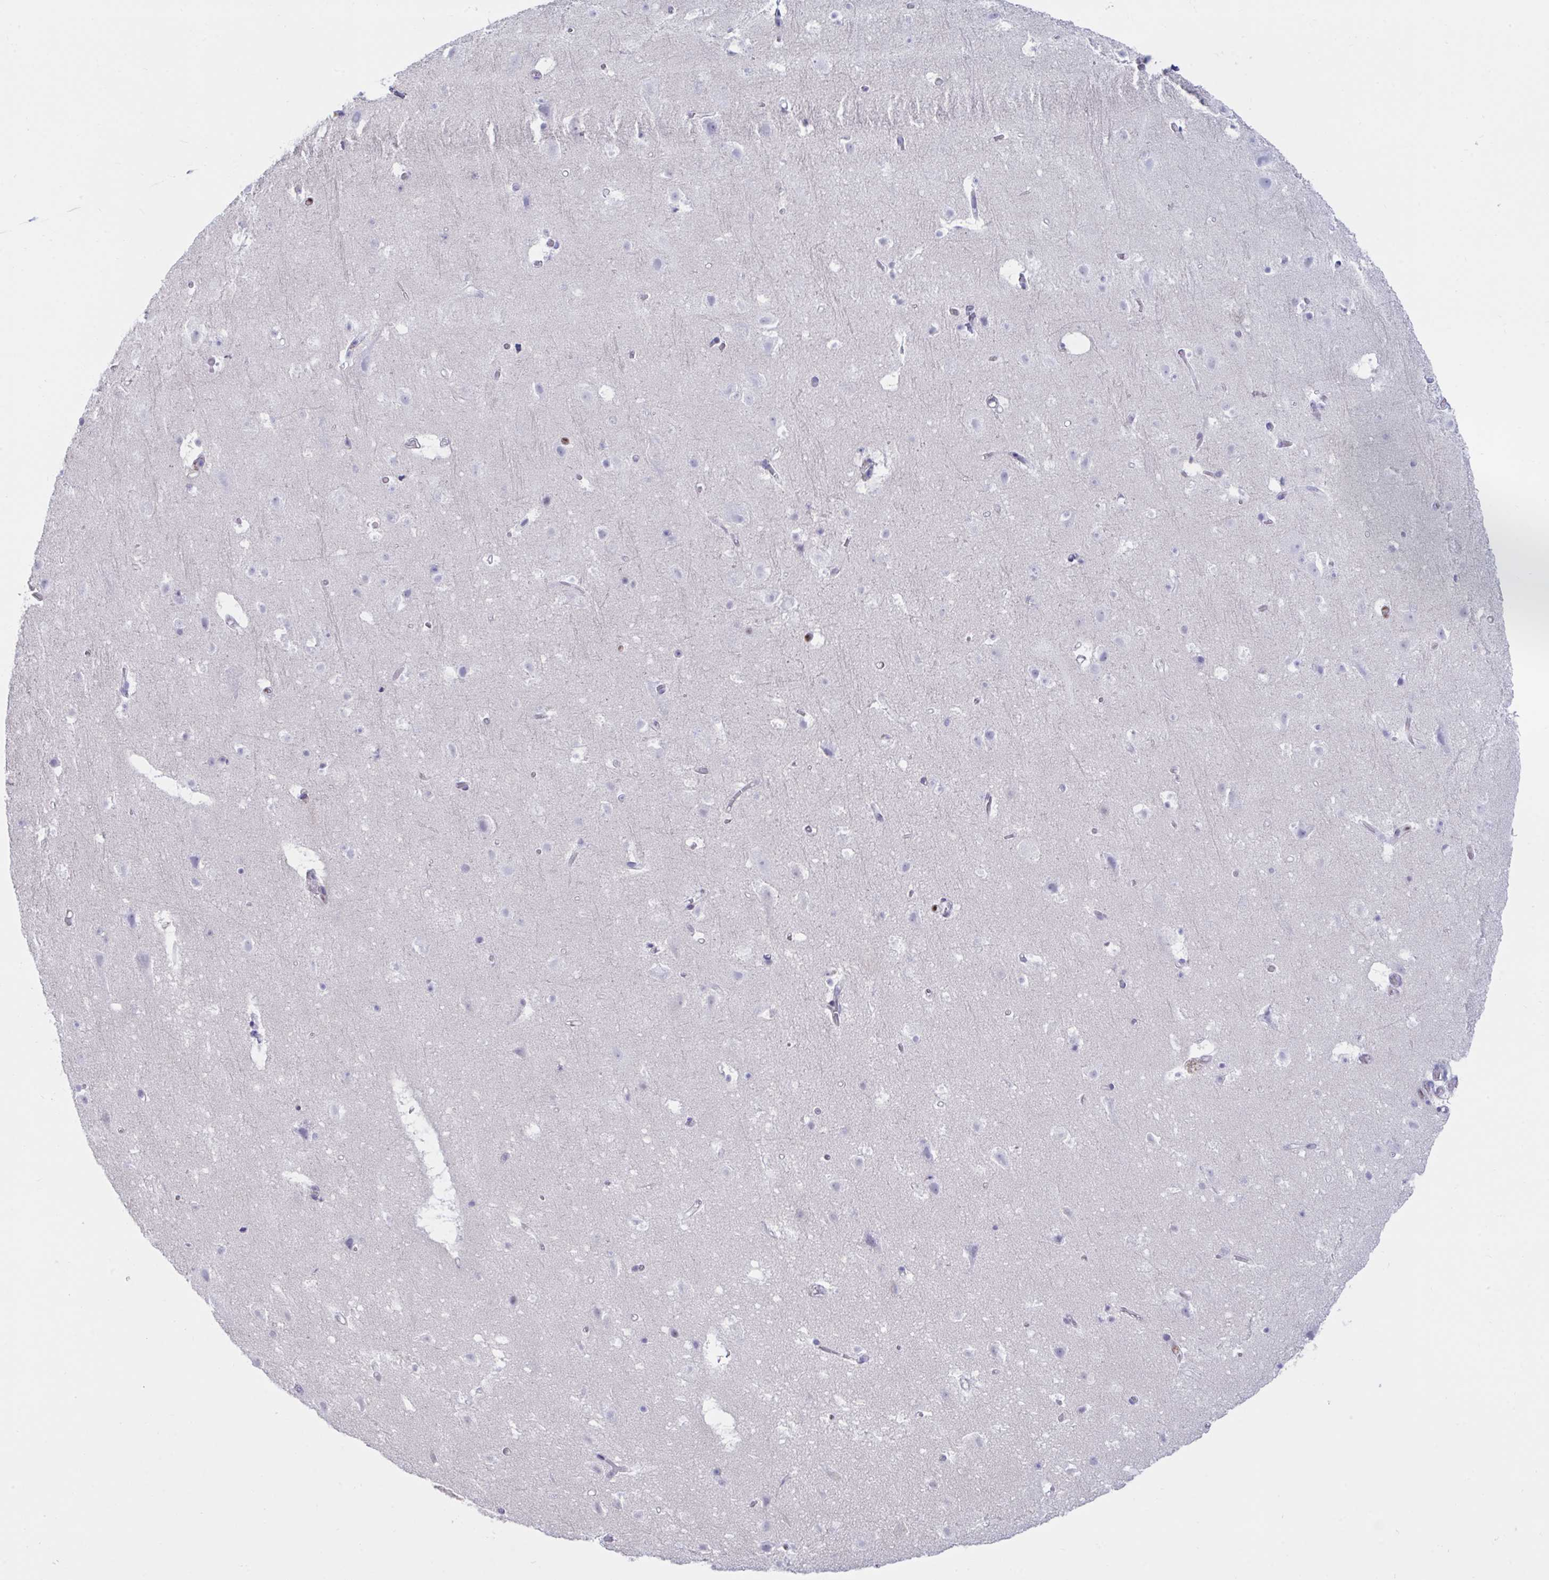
{"staining": {"intensity": "negative", "quantity": "none", "location": "none"}, "tissue": "cerebral cortex", "cell_type": "Endothelial cells", "image_type": "normal", "snomed": [{"axis": "morphology", "description": "Normal tissue, NOS"}, {"axis": "topography", "description": "Cerebral cortex"}], "caption": "Immunohistochemistry of normal human cerebral cortex exhibits no staining in endothelial cells.", "gene": "IKZF2", "patient": {"sex": "female", "age": 42}}